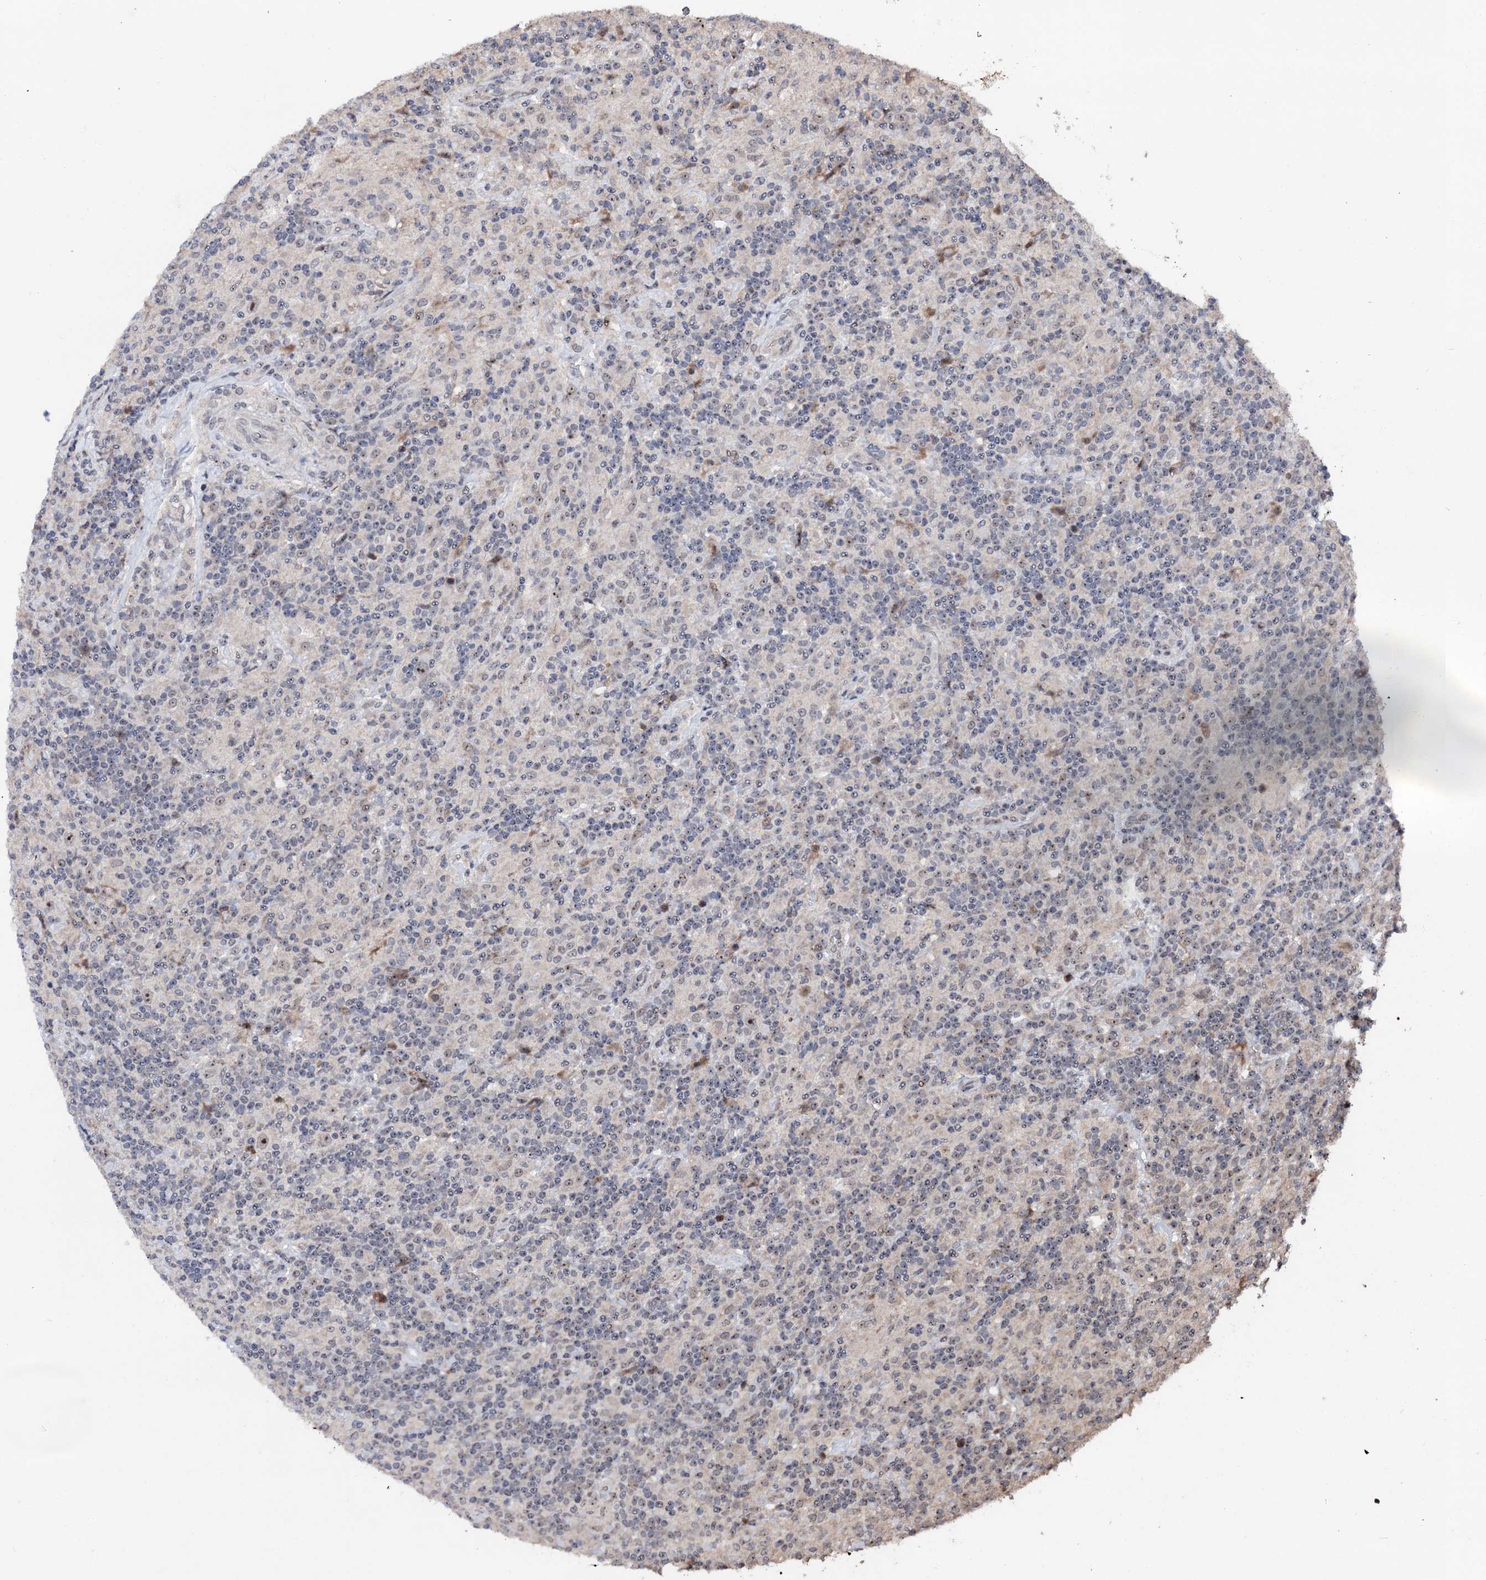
{"staining": {"intensity": "moderate", "quantity": ">75%", "location": "nuclear"}, "tissue": "lymphoma", "cell_type": "Tumor cells", "image_type": "cancer", "snomed": [{"axis": "morphology", "description": "Hodgkin's disease, NOS"}, {"axis": "topography", "description": "Lymph node"}], "caption": "Immunohistochemistry (IHC) image of human lymphoma stained for a protein (brown), which exhibits medium levels of moderate nuclear expression in approximately >75% of tumor cells.", "gene": "SUPT7L", "patient": {"sex": "male", "age": 70}}